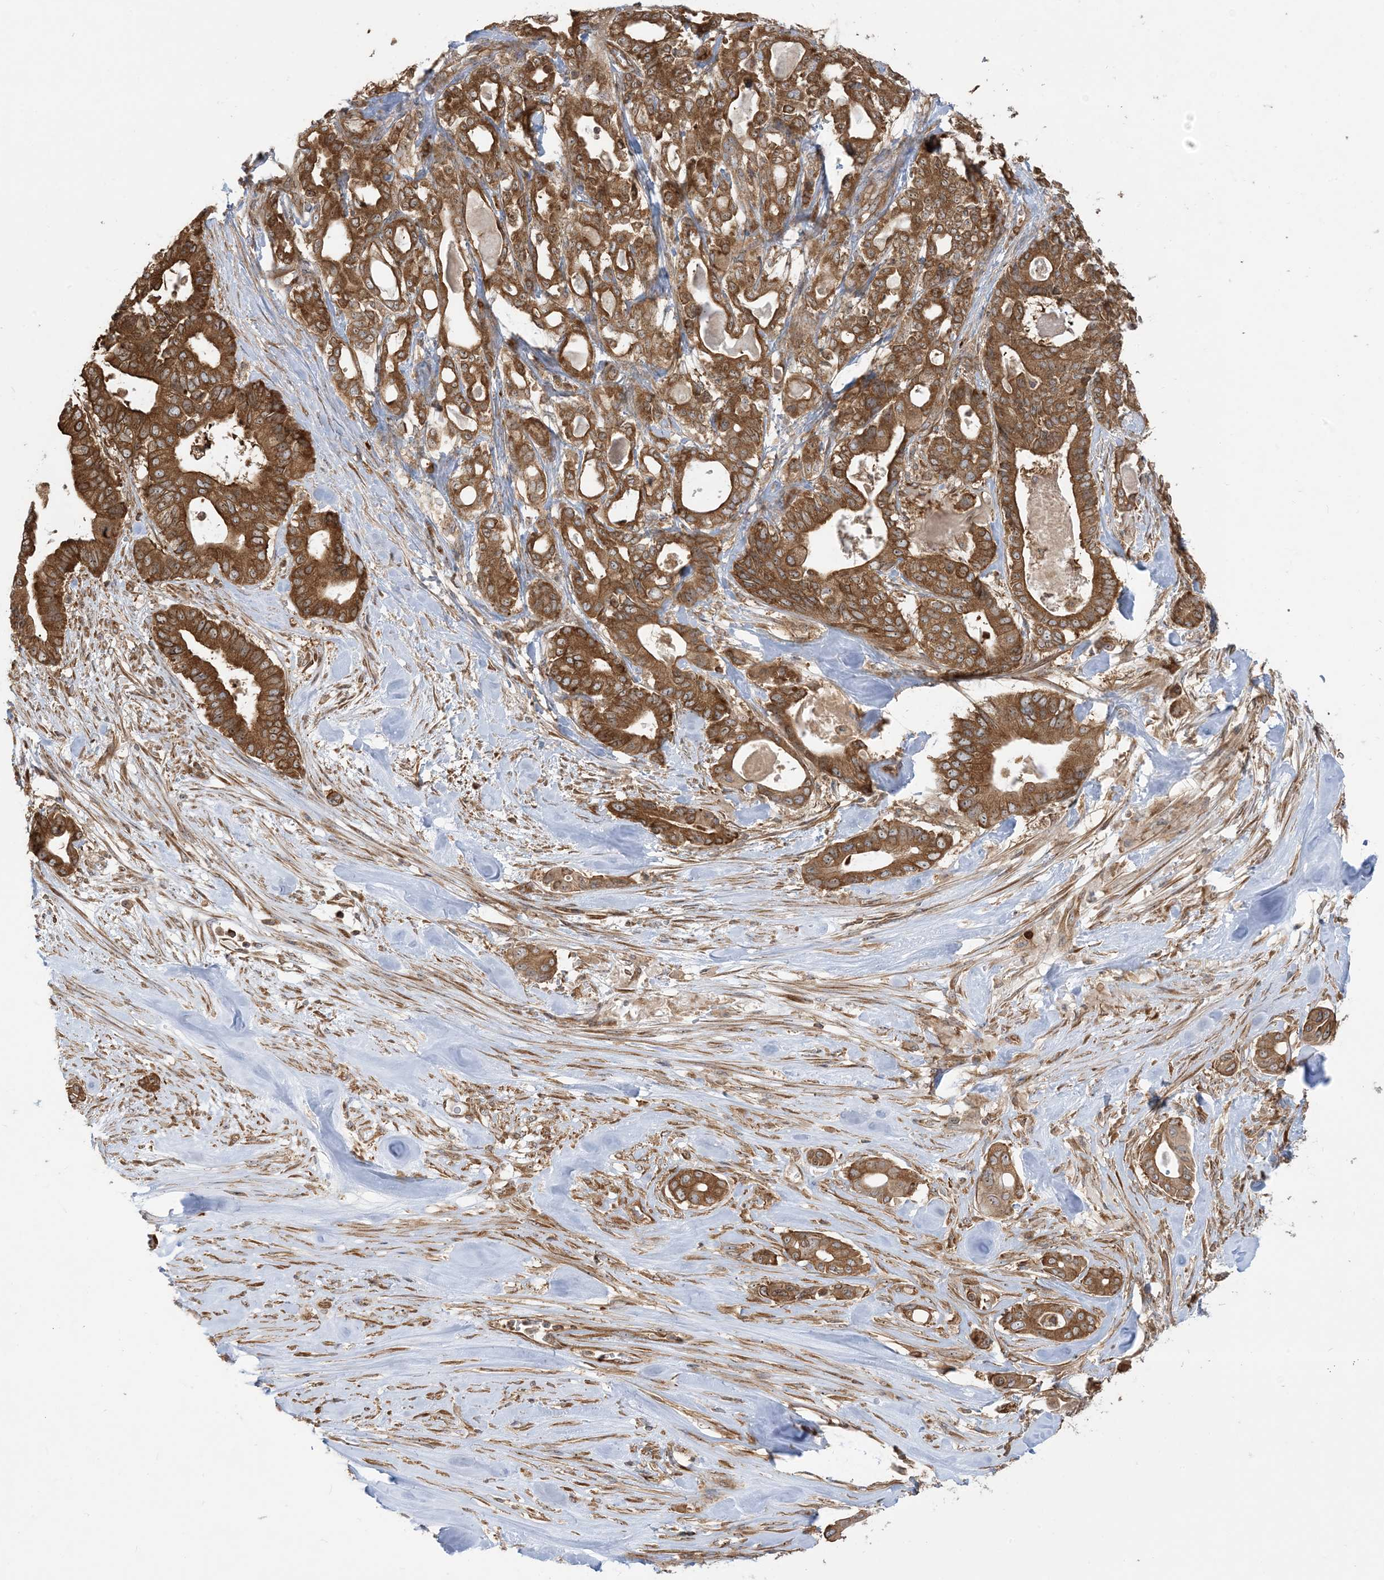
{"staining": {"intensity": "strong", "quantity": ">75%", "location": "cytoplasmic/membranous,nuclear"}, "tissue": "pancreatic cancer", "cell_type": "Tumor cells", "image_type": "cancer", "snomed": [{"axis": "morphology", "description": "Adenocarcinoma, NOS"}, {"axis": "topography", "description": "Pancreas"}], "caption": "Pancreatic adenocarcinoma was stained to show a protein in brown. There is high levels of strong cytoplasmic/membranous and nuclear positivity in about >75% of tumor cells. Using DAB (3,3'-diaminobenzidine) (brown) and hematoxylin (blue) stains, captured at high magnification using brightfield microscopy.", "gene": "SRP72", "patient": {"sex": "male", "age": 63}}